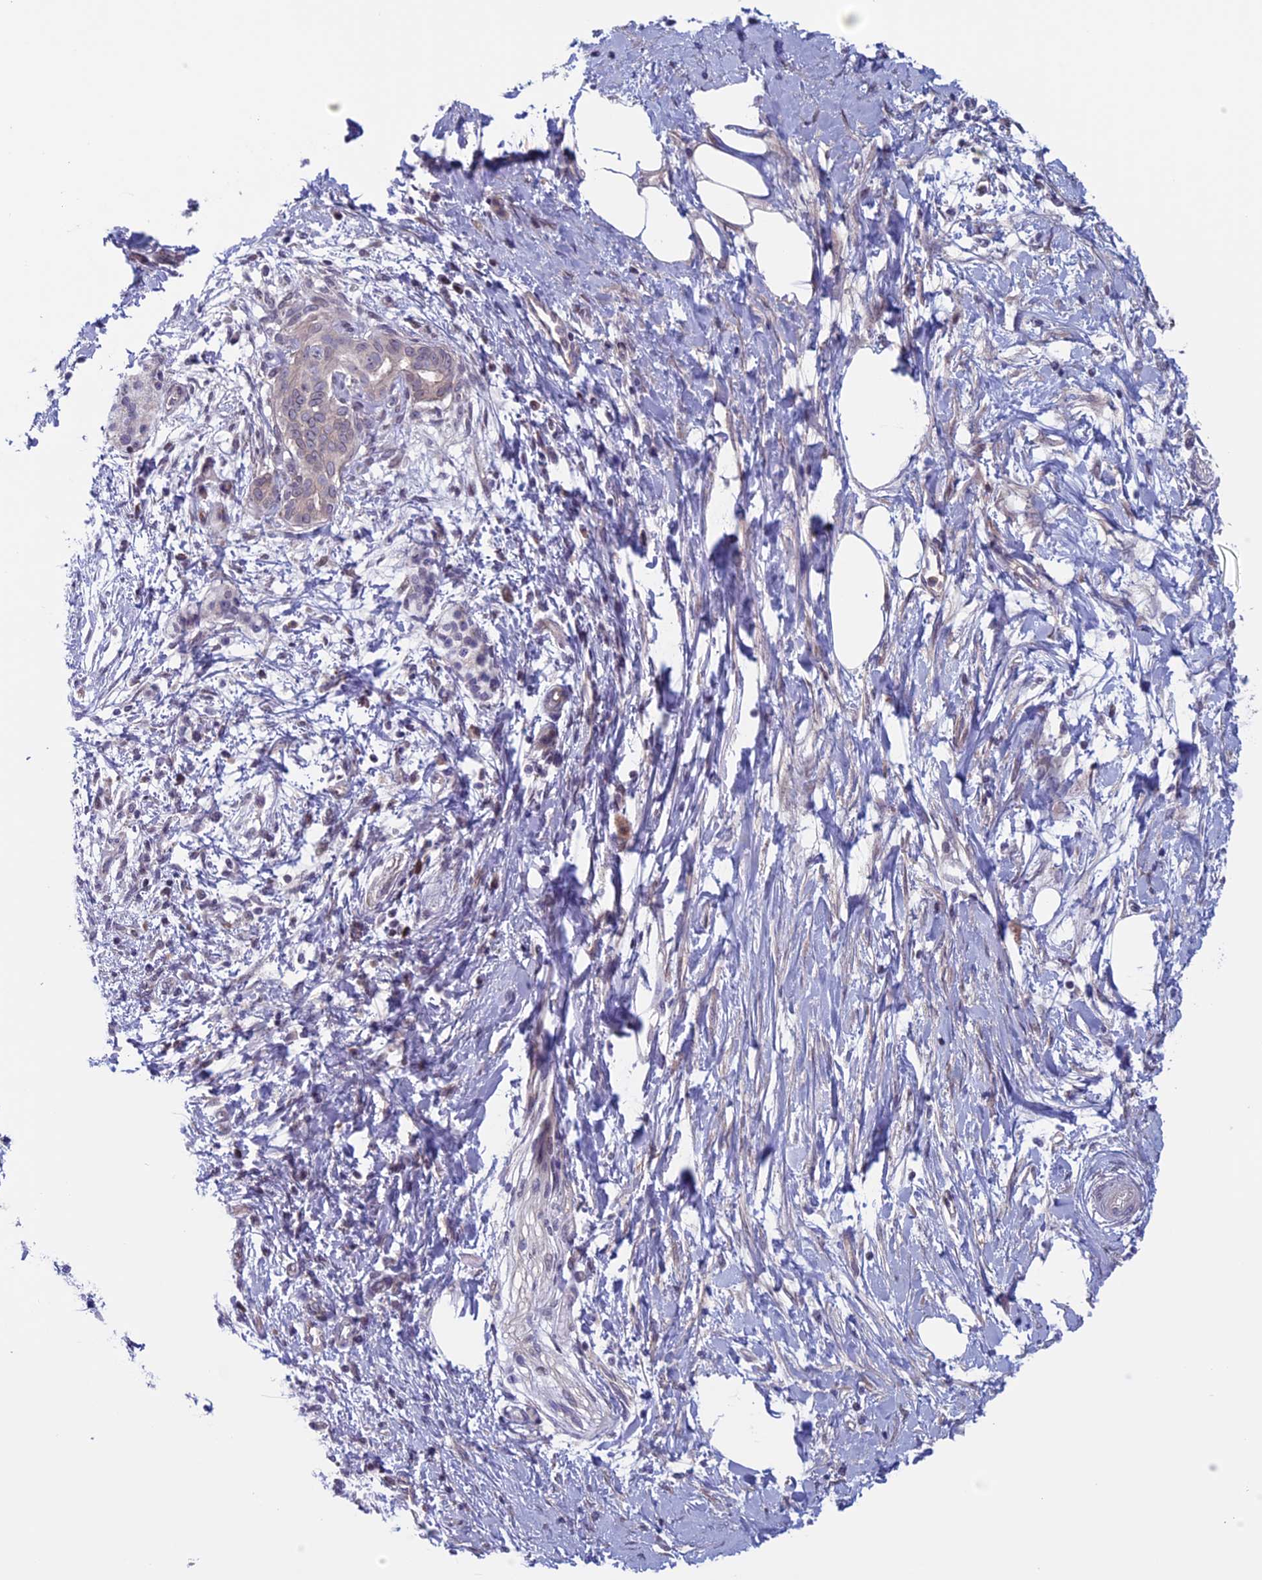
{"staining": {"intensity": "weak", "quantity": "<25%", "location": "cytoplasmic/membranous"}, "tissue": "pancreatic cancer", "cell_type": "Tumor cells", "image_type": "cancer", "snomed": [{"axis": "morphology", "description": "Adenocarcinoma, NOS"}, {"axis": "topography", "description": "Pancreas"}], "caption": "An image of pancreatic cancer stained for a protein demonstrates no brown staining in tumor cells.", "gene": "SLC1A6", "patient": {"sex": "male", "age": 58}}